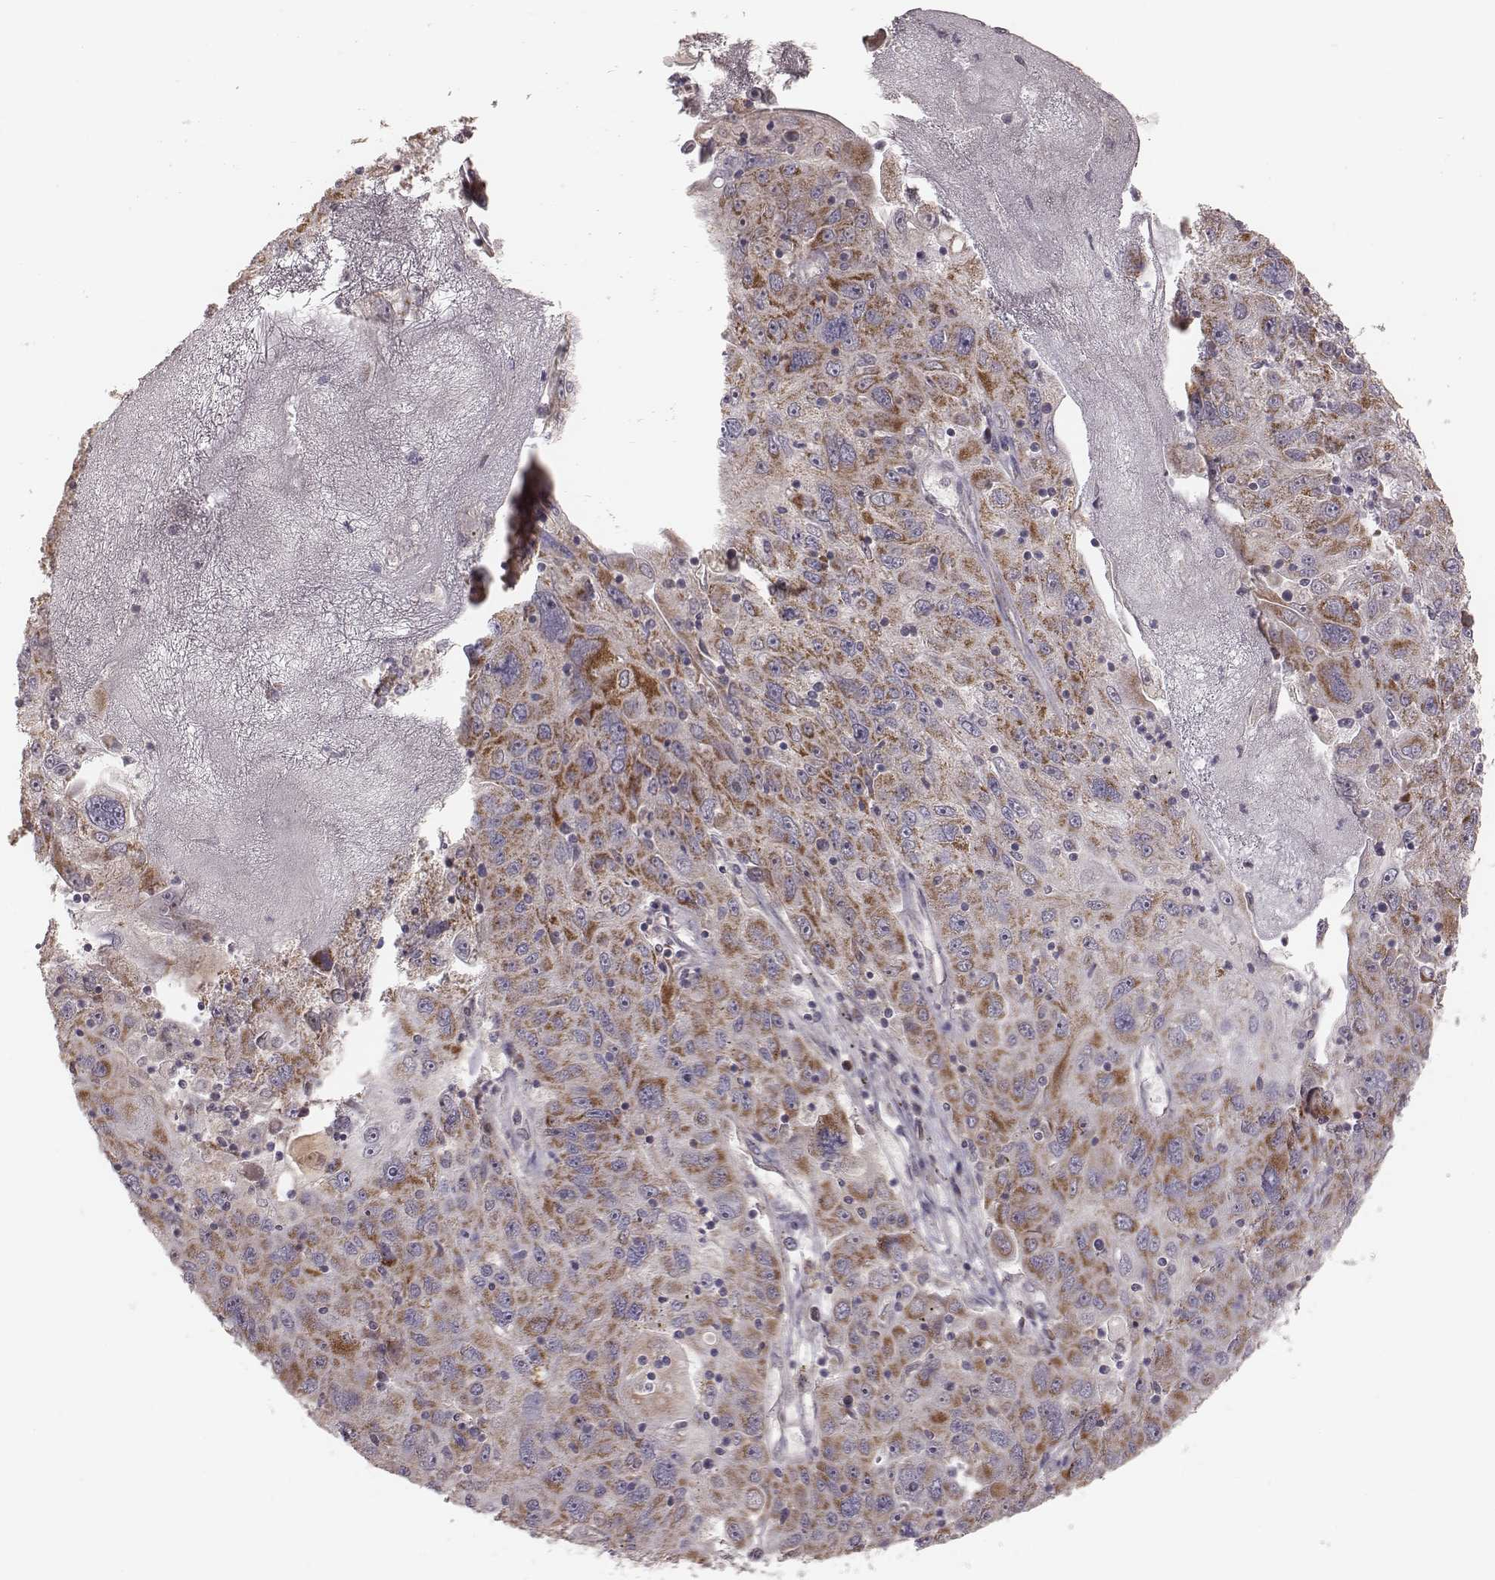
{"staining": {"intensity": "moderate", "quantity": ">75%", "location": "cytoplasmic/membranous"}, "tissue": "stomach cancer", "cell_type": "Tumor cells", "image_type": "cancer", "snomed": [{"axis": "morphology", "description": "Adenocarcinoma, NOS"}, {"axis": "topography", "description": "Stomach"}], "caption": "Human adenocarcinoma (stomach) stained with a protein marker demonstrates moderate staining in tumor cells.", "gene": "MRPS27", "patient": {"sex": "male", "age": 56}}